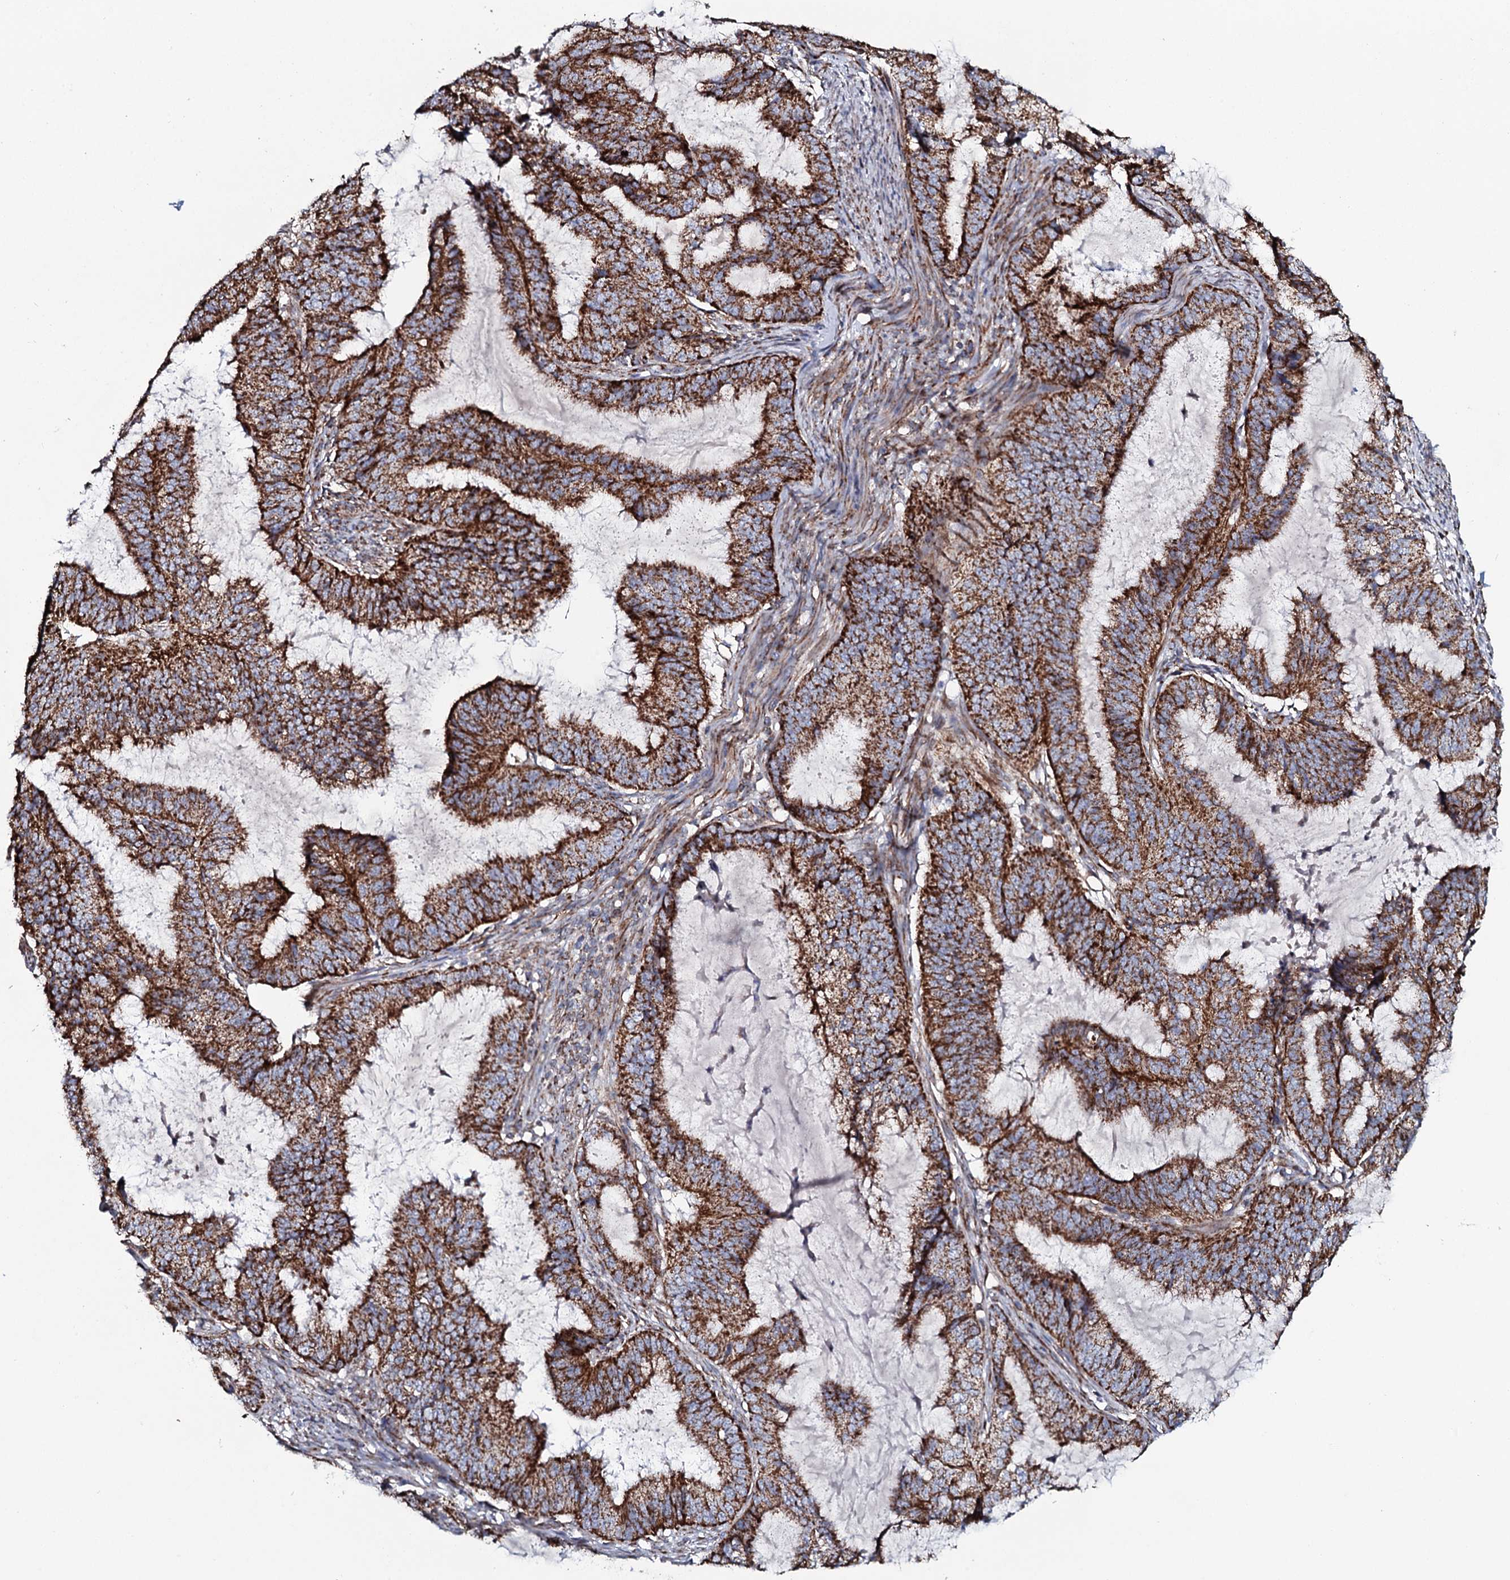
{"staining": {"intensity": "strong", "quantity": ">75%", "location": "cytoplasmic/membranous"}, "tissue": "endometrial cancer", "cell_type": "Tumor cells", "image_type": "cancer", "snomed": [{"axis": "morphology", "description": "Adenocarcinoma, NOS"}, {"axis": "topography", "description": "Endometrium"}], "caption": "The micrograph shows staining of endometrial cancer (adenocarcinoma), revealing strong cytoplasmic/membranous protein expression (brown color) within tumor cells. (DAB = brown stain, brightfield microscopy at high magnification).", "gene": "EVC2", "patient": {"sex": "female", "age": 81}}